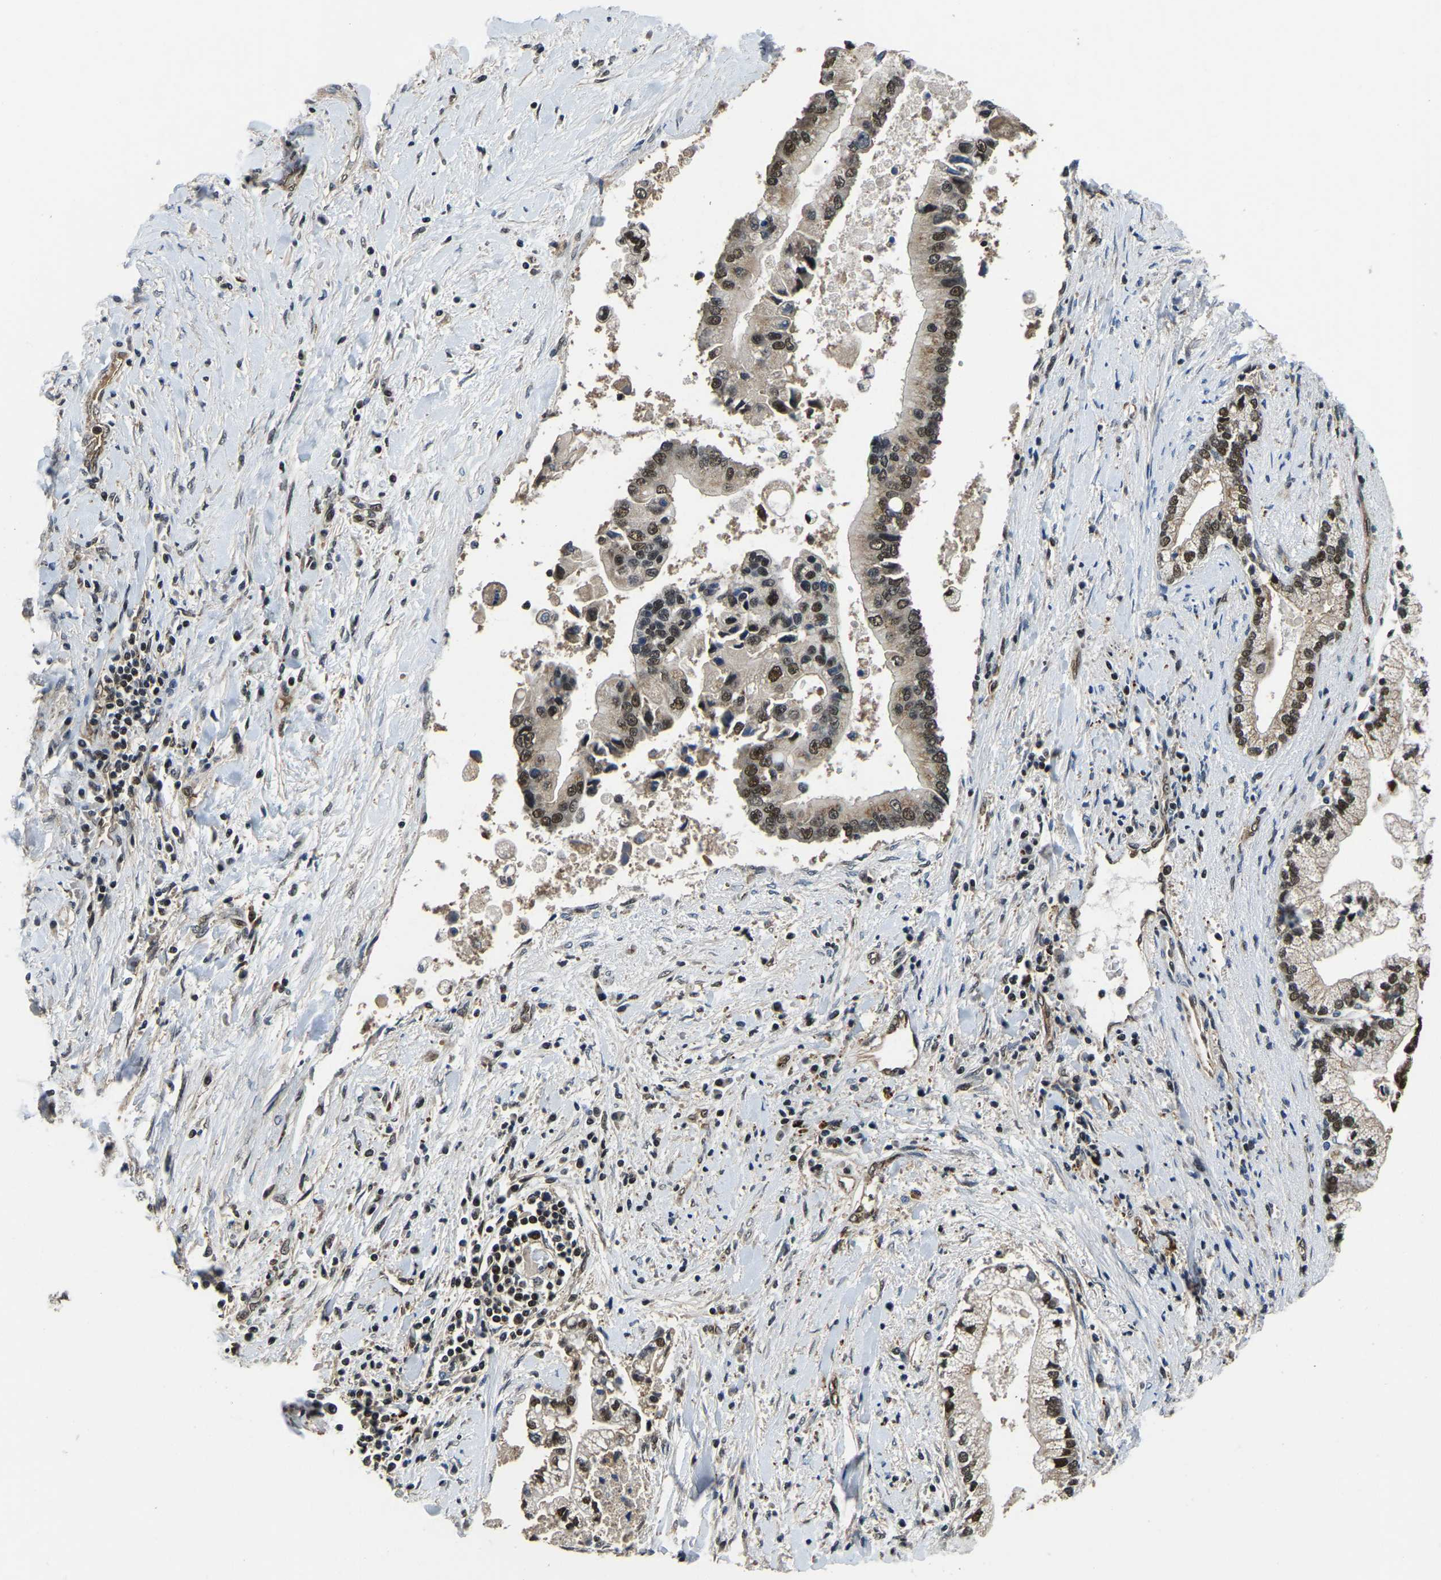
{"staining": {"intensity": "moderate", "quantity": ">75%", "location": "cytoplasmic/membranous,nuclear"}, "tissue": "liver cancer", "cell_type": "Tumor cells", "image_type": "cancer", "snomed": [{"axis": "morphology", "description": "Cholangiocarcinoma"}, {"axis": "topography", "description": "Liver"}], "caption": "Immunohistochemical staining of human cholangiocarcinoma (liver) demonstrates medium levels of moderate cytoplasmic/membranous and nuclear expression in approximately >75% of tumor cells.", "gene": "DFFA", "patient": {"sex": "male", "age": 50}}